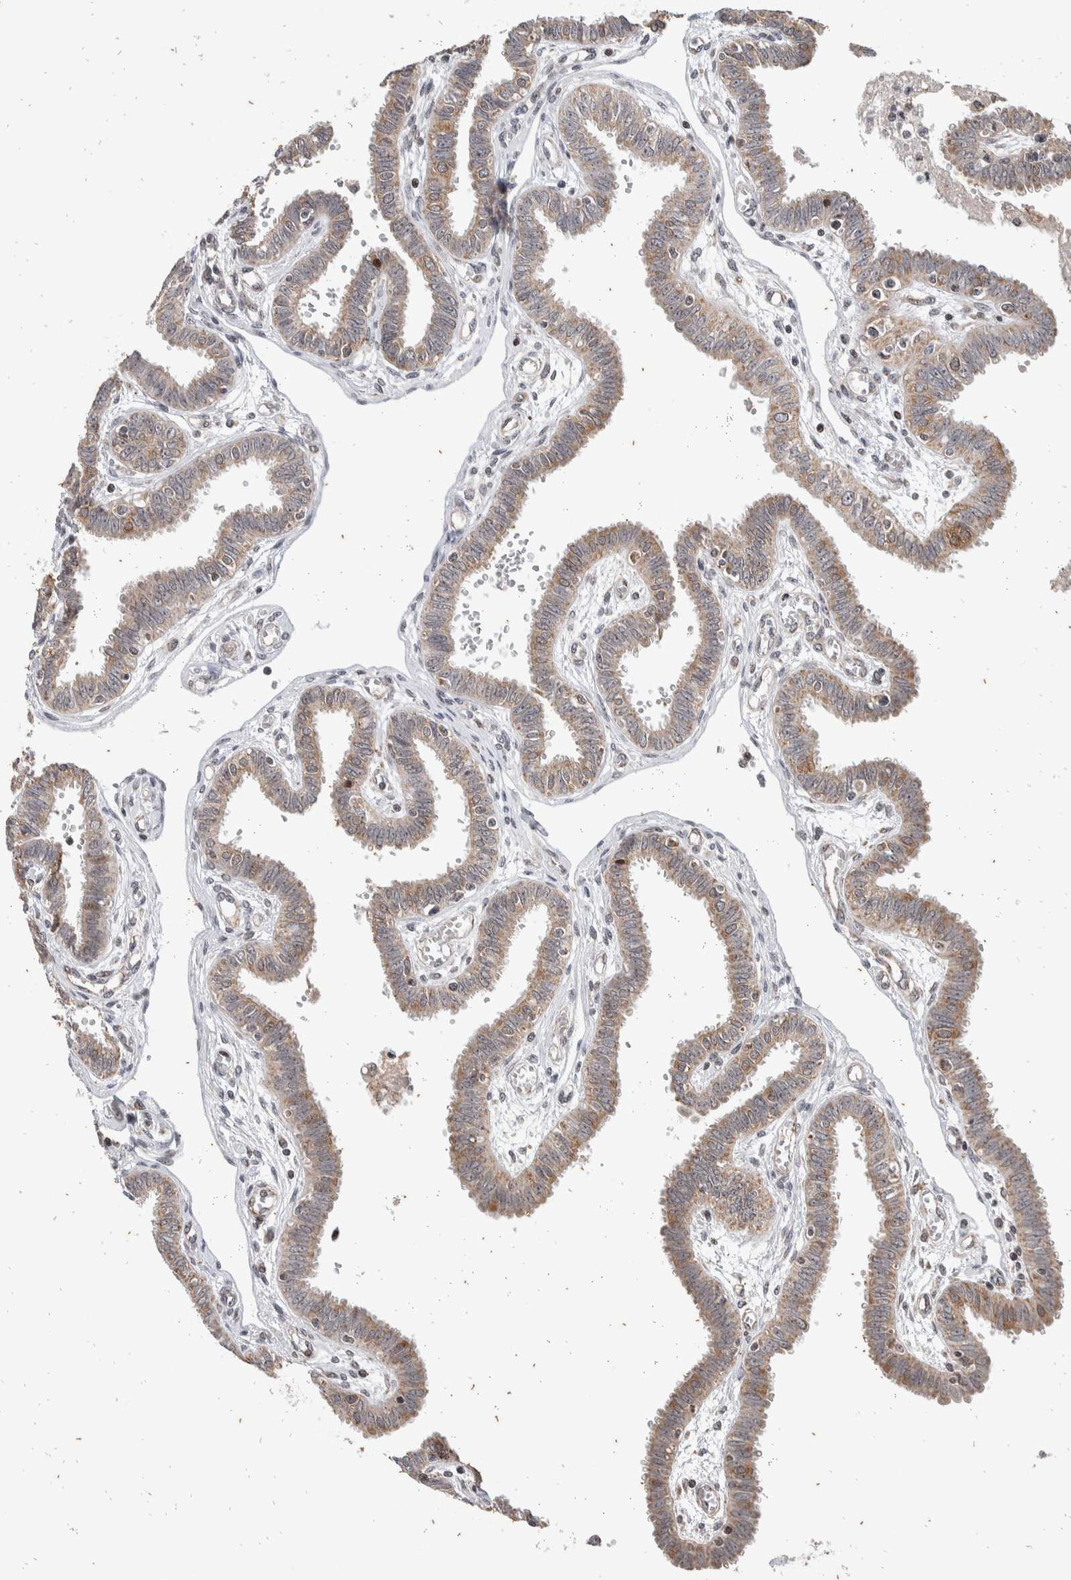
{"staining": {"intensity": "moderate", "quantity": ">75%", "location": "cytoplasmic/membranous"}, "tissue": "fallopian tube", "cell_type": "Glandular cells", "image_type": "normal", "snomed": [{"axis": "morphology", "description": "Normal tissue, NOS"}, {"axis": "topography", "description": "Fallopian tube"}], "caption": "This photomicrograph shows immunohistochemistry (IHC) staining of normal fallopian tube, with medium moderate cytoplasmic/membranous expression in approximately >75% of glandular cells.", "gene": "ATXN7L1", "patient": {"sex": "female", "age": 32}}